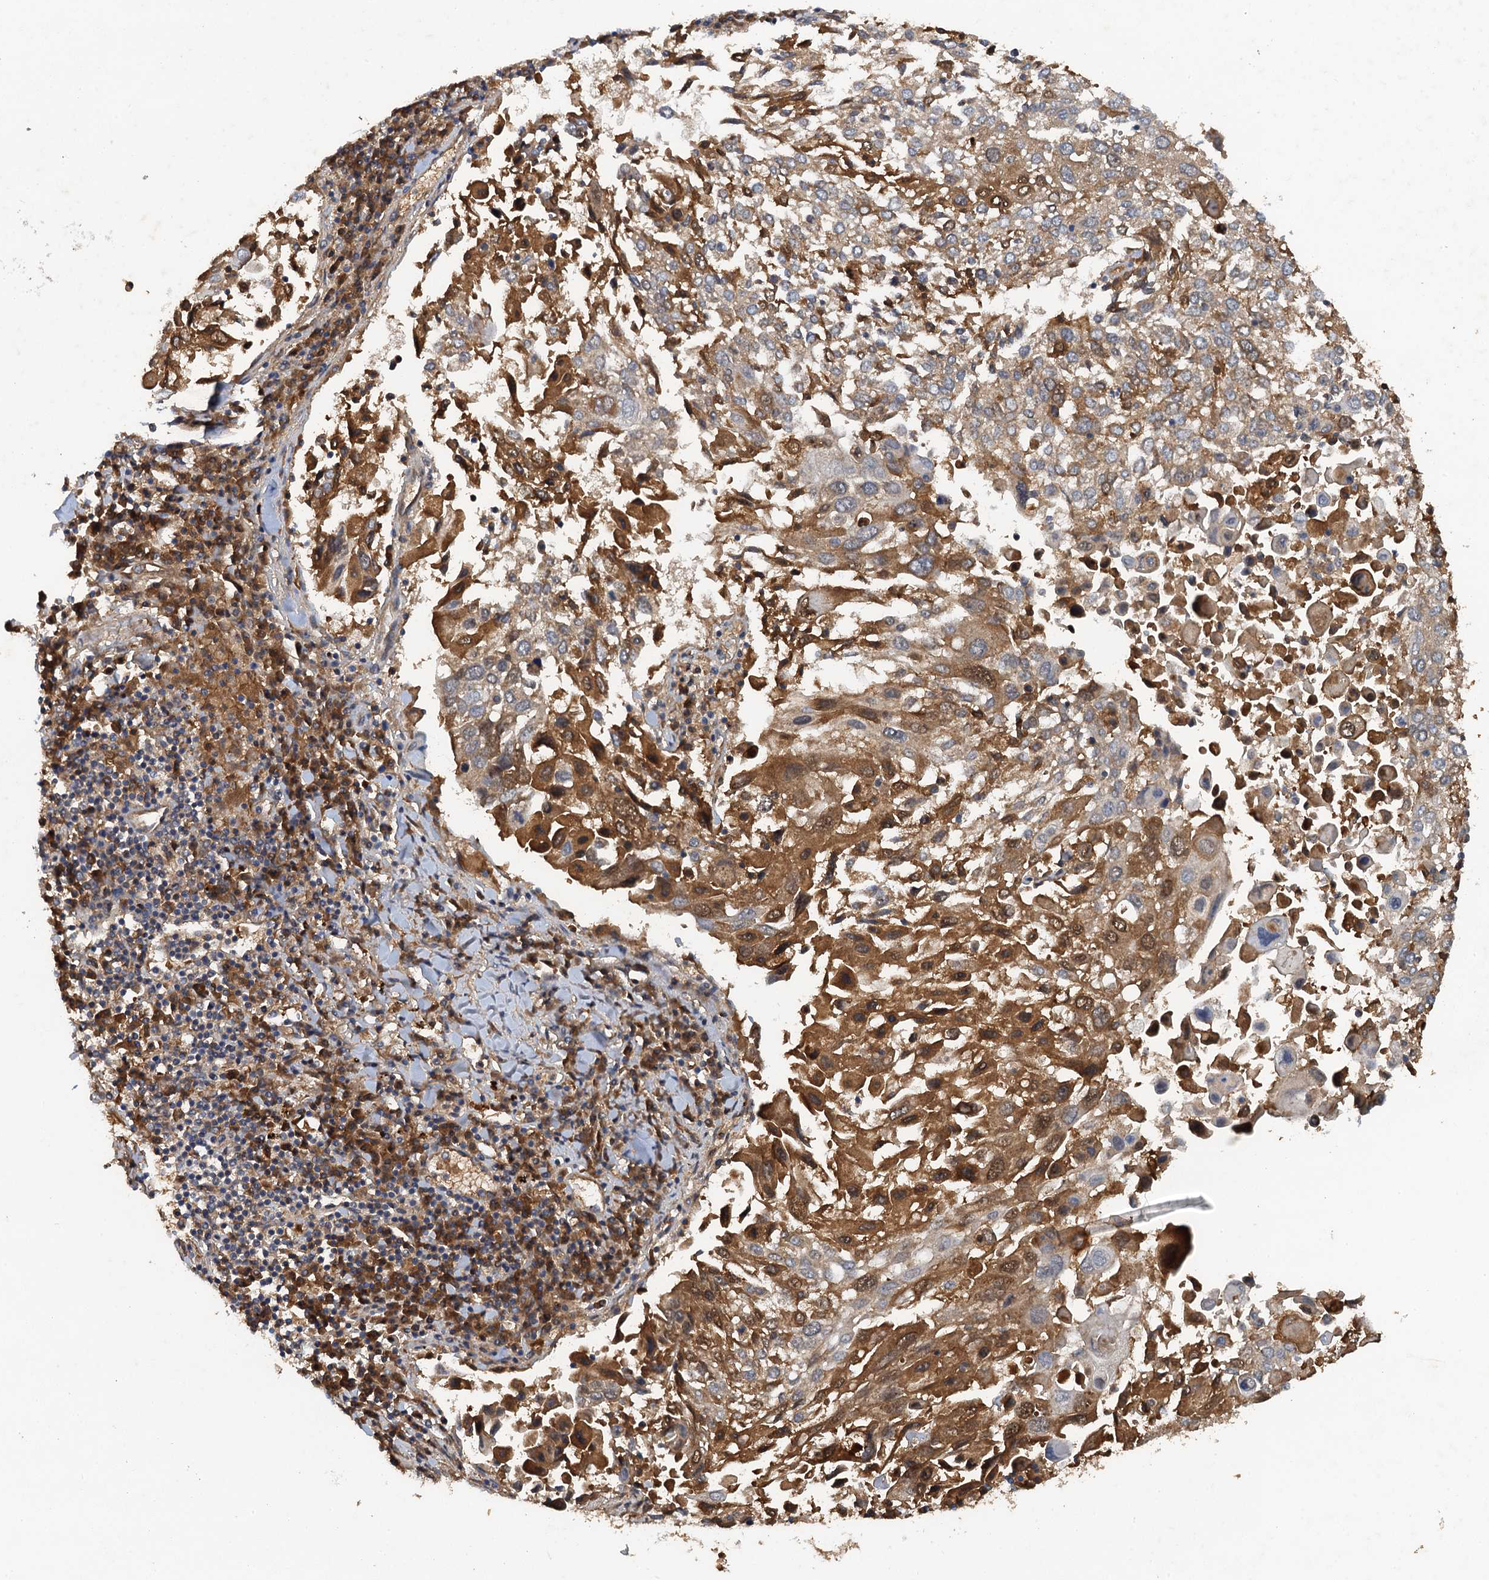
{"staining": {"intensity": "moderate", "quantity": ">75%", "location": "cytoplasmic/membranous"}, "tissue": "lung cancer", "cell_type": "Tumor cells", "image_type": "cancer", "snomed": [{"axis": "morphology", "description": "Squamous cell carcinoma, NOS"}, {"axis": "topography", "description": "Lung"}], "caption": "This micrograph displays lung cancer (squamous cell carcinoma) stained with IHC to label a protein in brown. The cytoplasmic/membranous of tumor cells show moderate positivity for the protein. Nuclei are counter-stained blue.", "gene": "HAPLN3", "patient": {"sex": "male", "age": 65}}